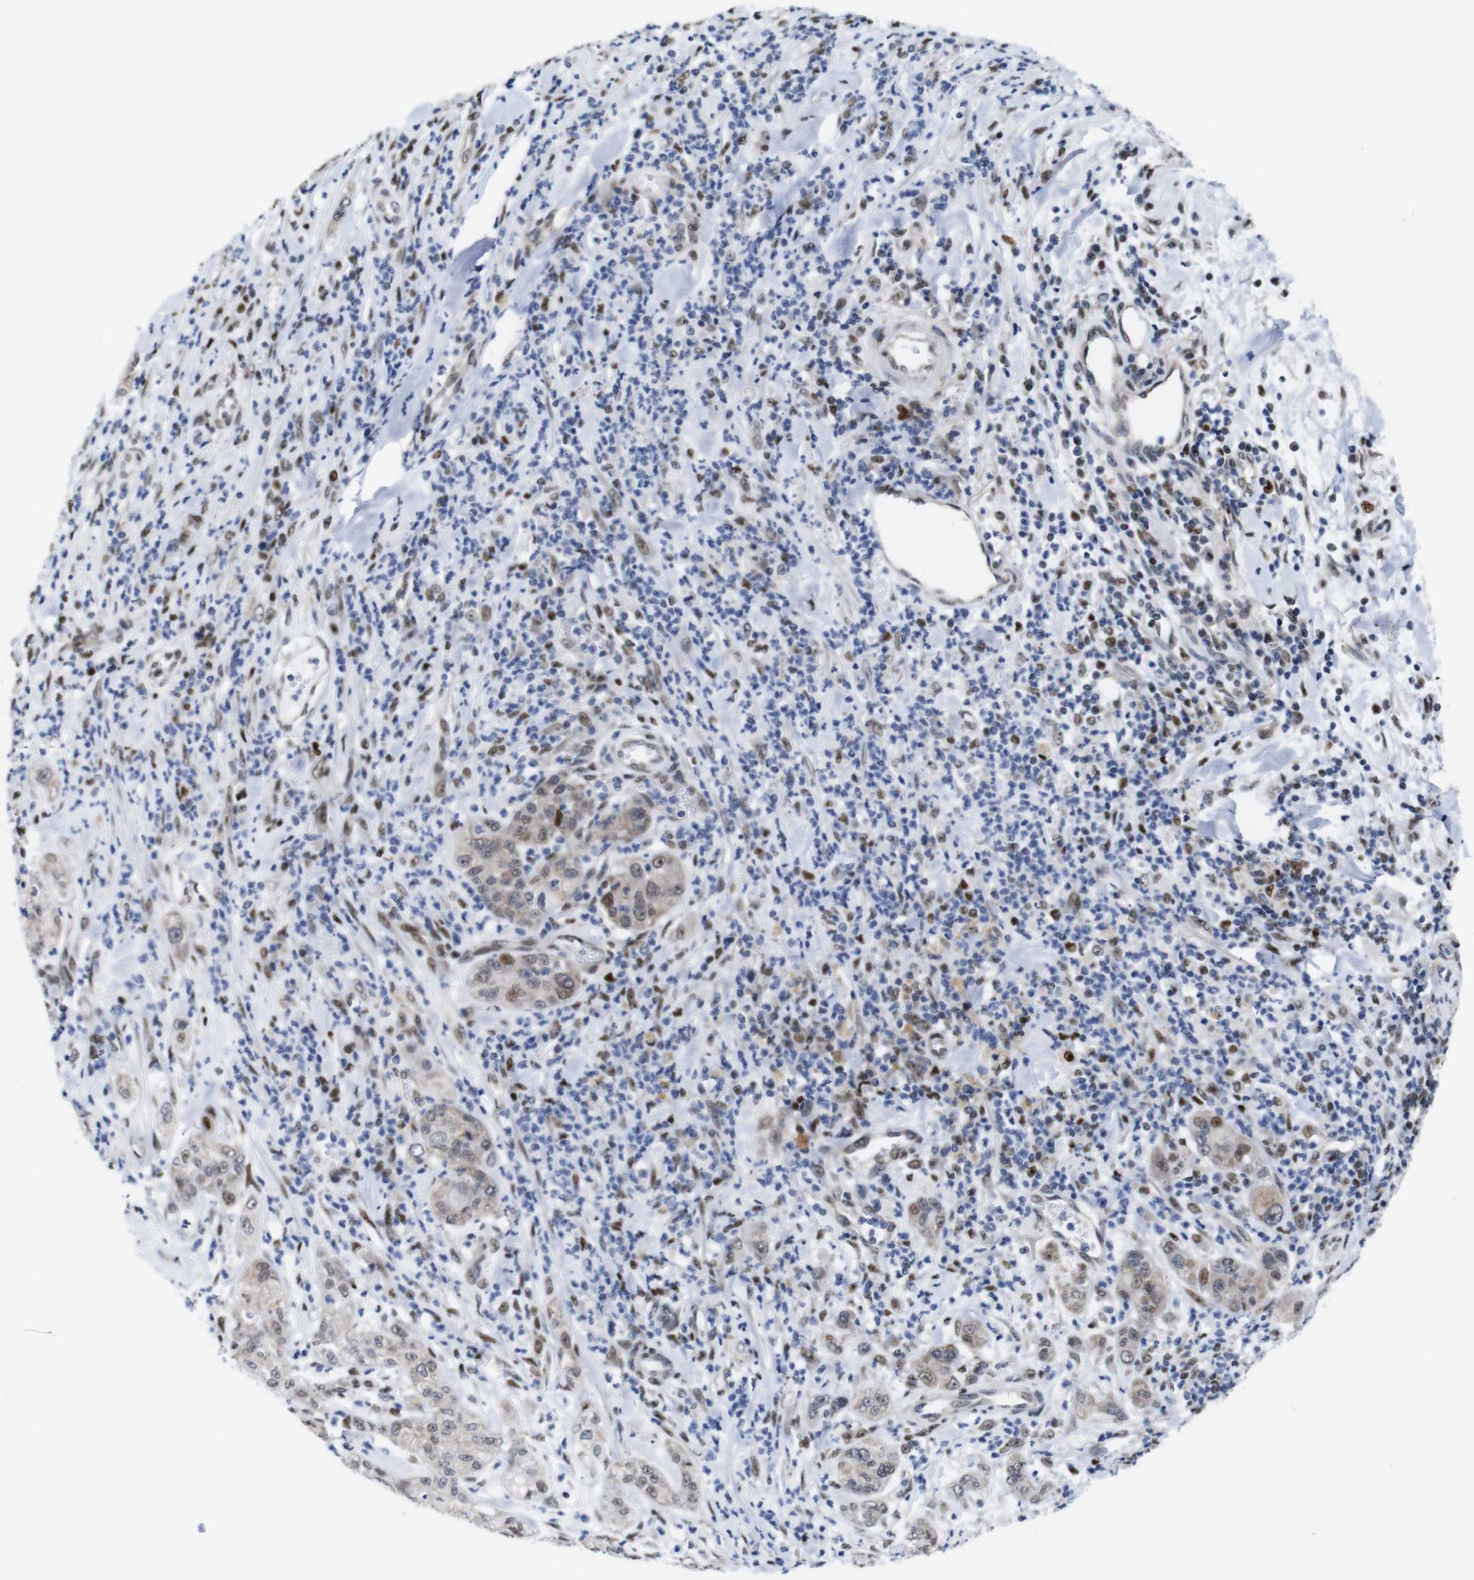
{"staining": {"intensity": "moderate", "quantity": ">75%", "location": "cytoplasmic/membranous,nuclear"}, "tissue": "pancreatic cancer", "cell_type": "Tumor cells", "image_type": "cancer", "snomed": [{"axis": "morphology", "description": "Adenocarcinoma, NOS"}, {"axis": "topography", "description": "Pancreas"}], "caption": "Human adenocarcinoma (pancreatic) stained with a brown dye demonstrates moderate cytoplasmic/membranous and nuclear positive positivity in approximately >75% of tumor cells.", "gene": "GATA6", "patient": {"sex": "female", "age": 78}}